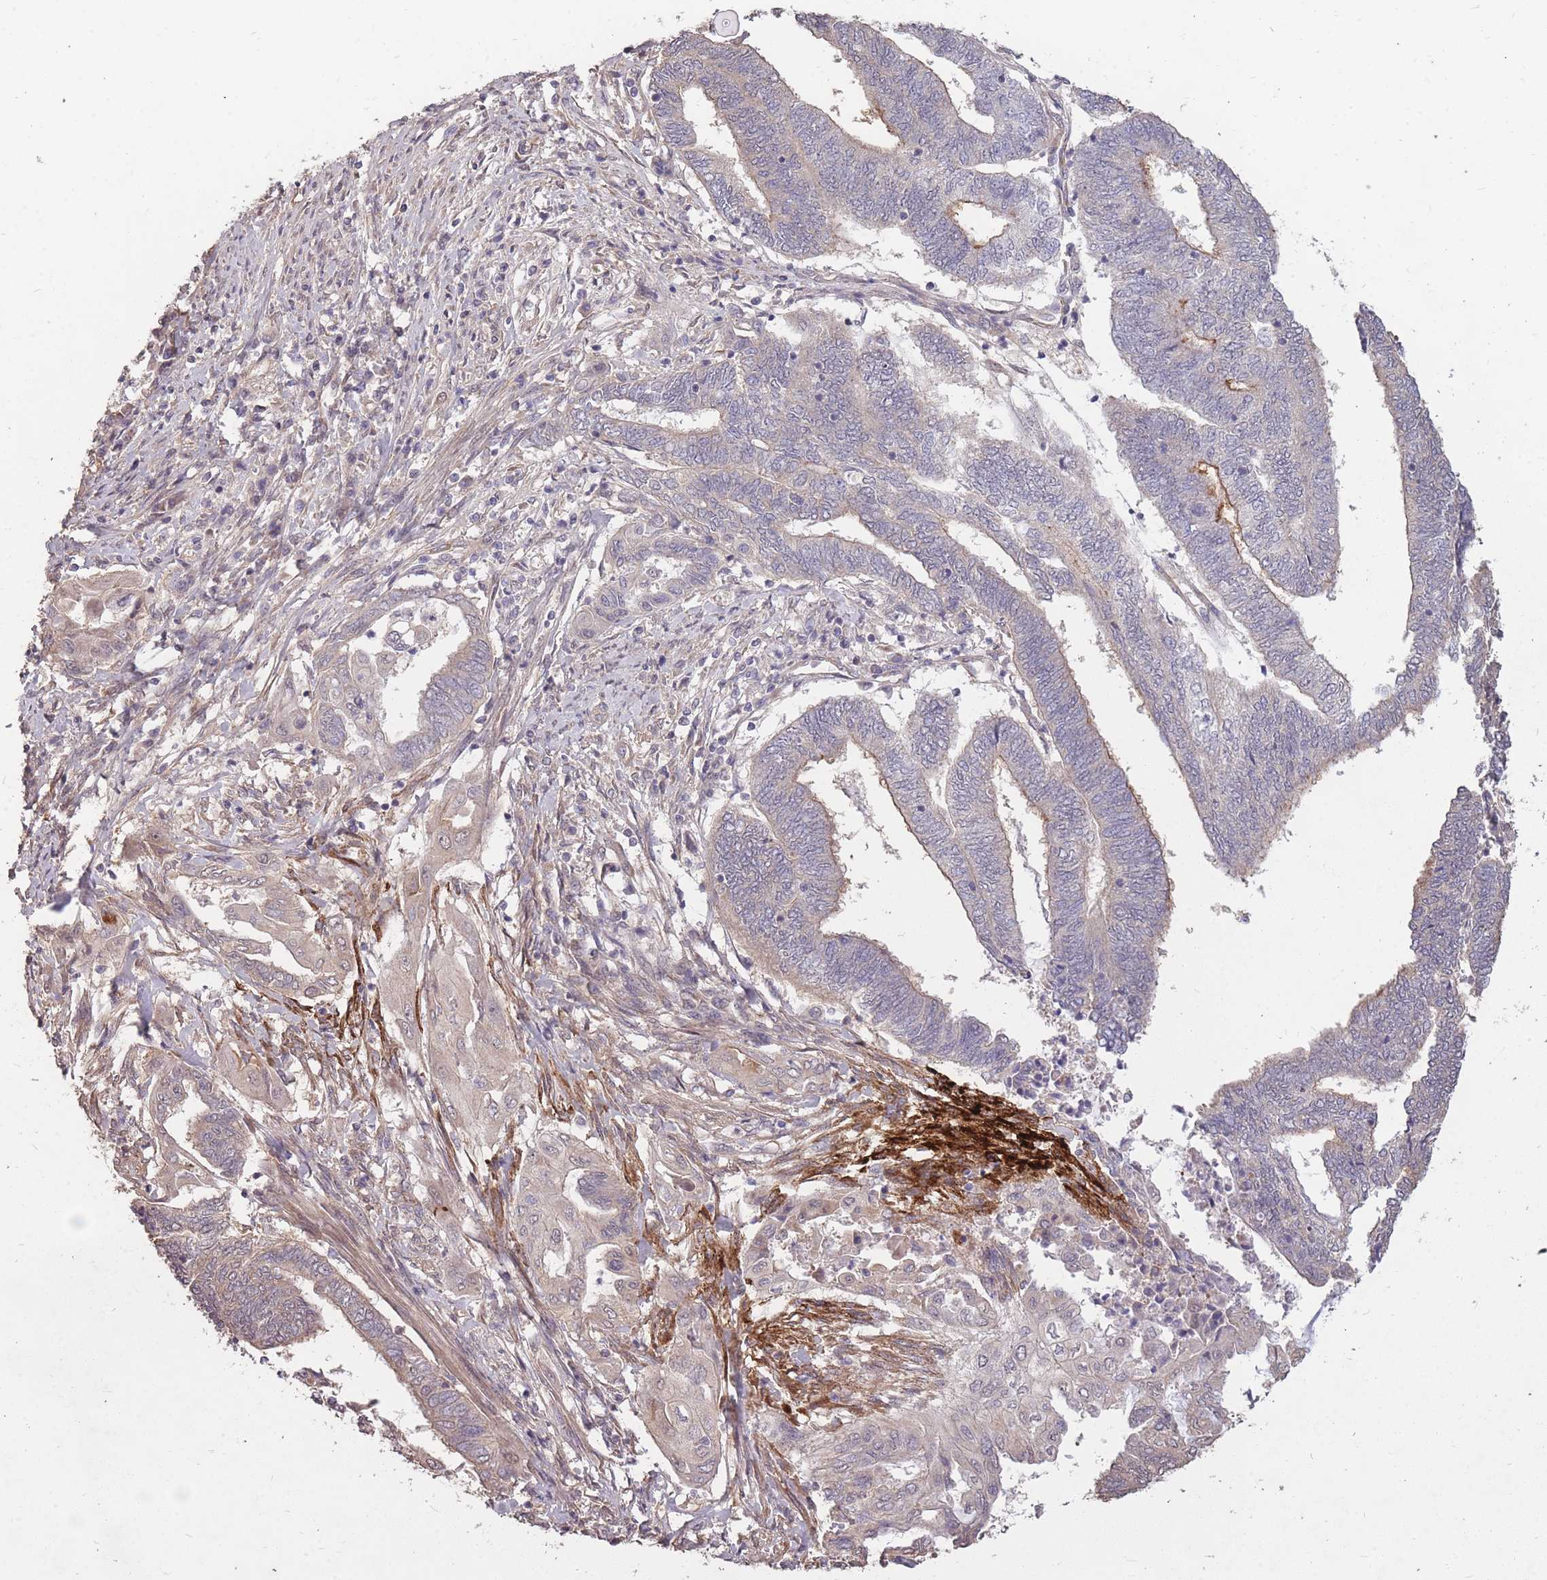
{"staining": {"intensity": "weak", "quantity": "25%-75%", "location": "cytoplasmic/membranous"}, "tissue": "endometrial cancer", "cell_type": "Tumor cells", "image_type": "cancer", "snomed": [{"axis": "morphology", "description": "Adenocarcinoma, NOS"}, {"axis": "topography", "description": "Uterus"}, {"axis": "topography", "description": "Endometrium"}], "caption": "Protein expression analysis of human endometrial cancer reveals weak cytoplasmic/membranous positivity in about 25%-75% of tumor cells.", "gene": "DYNC1LI2", "patient": {"sex": "female", "age": 70}}